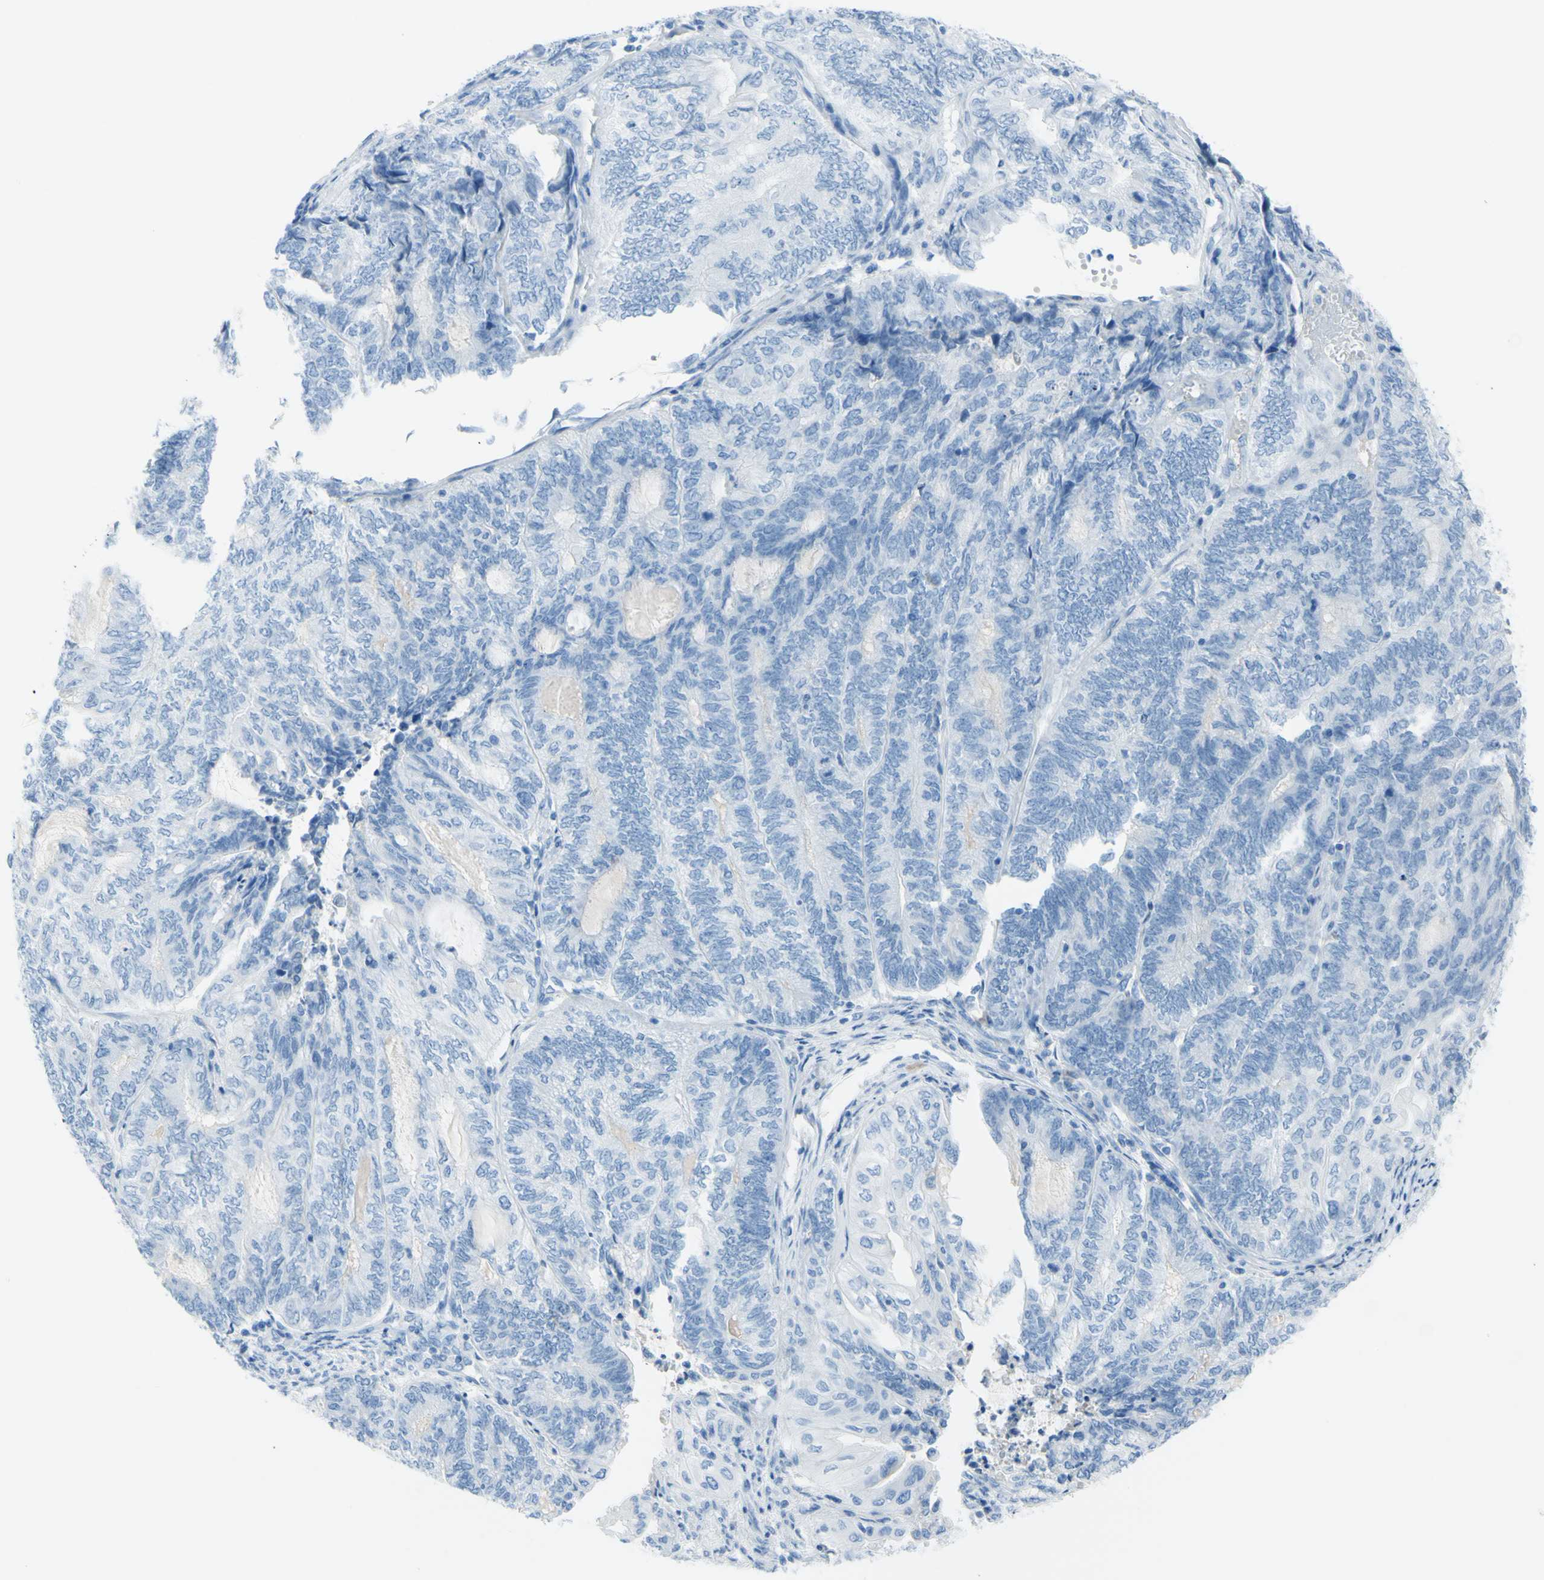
{"staining": {"intensity": "negative", "quantity": "none", "location": "none"}, "tissue": "endometrial cancer", "cell_type": "Tumor cells", "image_type": "cancer", "snomed": [{"axis": "morphology", "description": "Adenocarcinoma, NOS"}, {"axis": "topography", "description": "Uterus"}, {"axis": "topography", "description": "Endometrium"}], "caption": "There is no significant positivity in tumor cells of endometrial cancer. (Stains: DAB (3,3'-diaminobenzidine) immunohistochemistry with hematoxylin counter stain, Microscopy: brightfield microscopy at high magnification).", "gene": "TFPI2", "patient": {"sex": "female", "age": 70}}